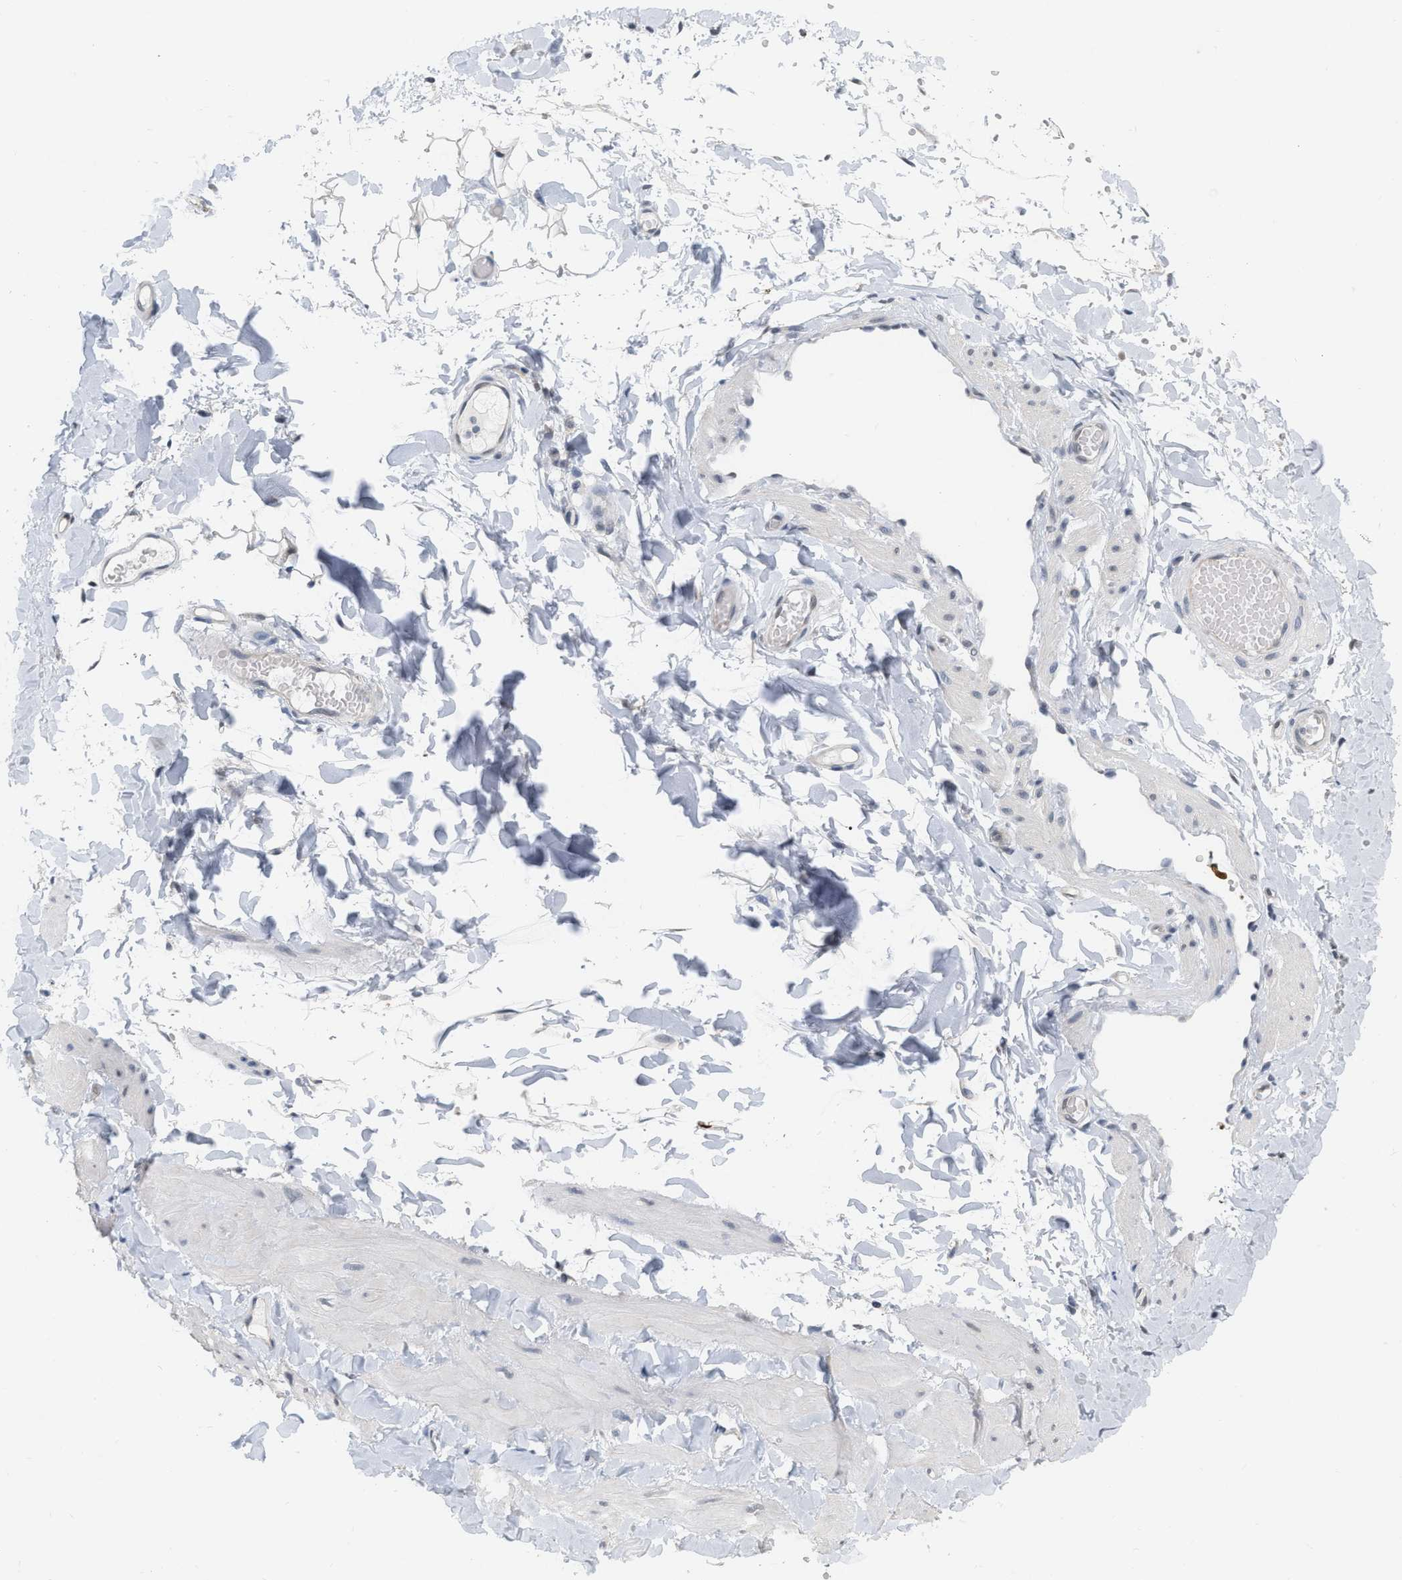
{"staining": {"intensity": "negative", "quantity": "none", "location": "none"}, "tissue": "adipose tissue", "cell_type": "Adipocytes", "image_type": "normal", "snomed": [{"axis": "morphology", "description": "Normal tissue, NOS"}, {"axis": "topography", "description": "Adipose tissue"}, {"axis": "topography", "description": "Vascular tissue"}, {"axis": "topography", "description": "Peripheral nerve tissue"}], "caption": "An image of adipose tissue stained for a protein shows no brown staining in adipocytes.", "gene": "RUVBL1", "patient": {"sex": "male", "age": 25}}